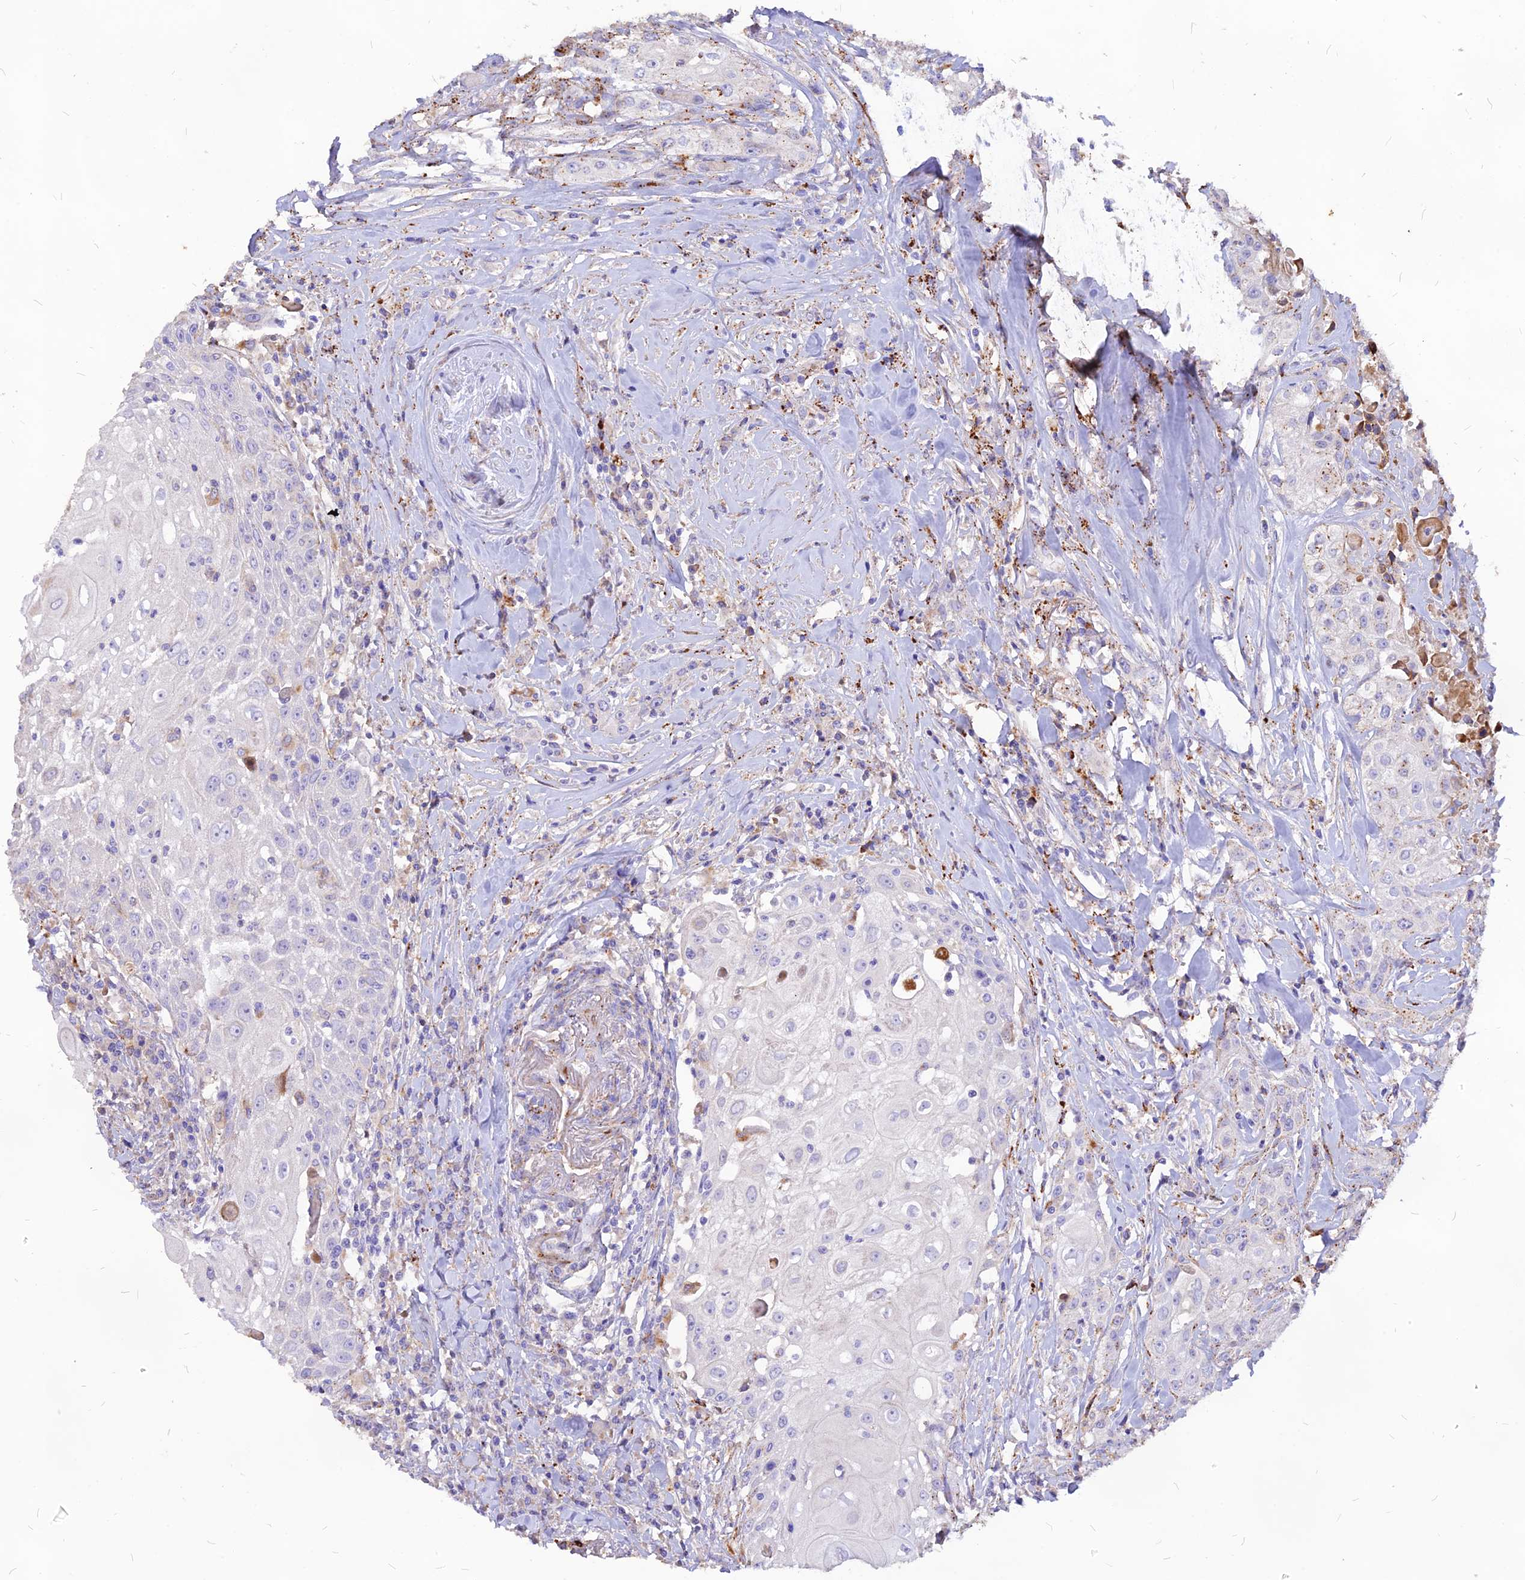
{"staining": {"intensity": "negative", "quantity": "none", "location": "none"}, "tissue": "head and neck cancer", "cell_type": "Tumor cells", "image_type": "cancer", "snomed": [{"axis": "morphology", "description": "Squamous cell carcinoma, NOS"}, {"axis": "topography", "description": "Oral tissue"}, {"axis": "topography", "description": "Head-Neck"}], "caption": "A histopathology image of head and neck squamous cell carcinoma stained for a protein displays no brown staining in tumor cells.", "gene": "RIMOC1", "patient": {"sex": "female", "age": 82}}